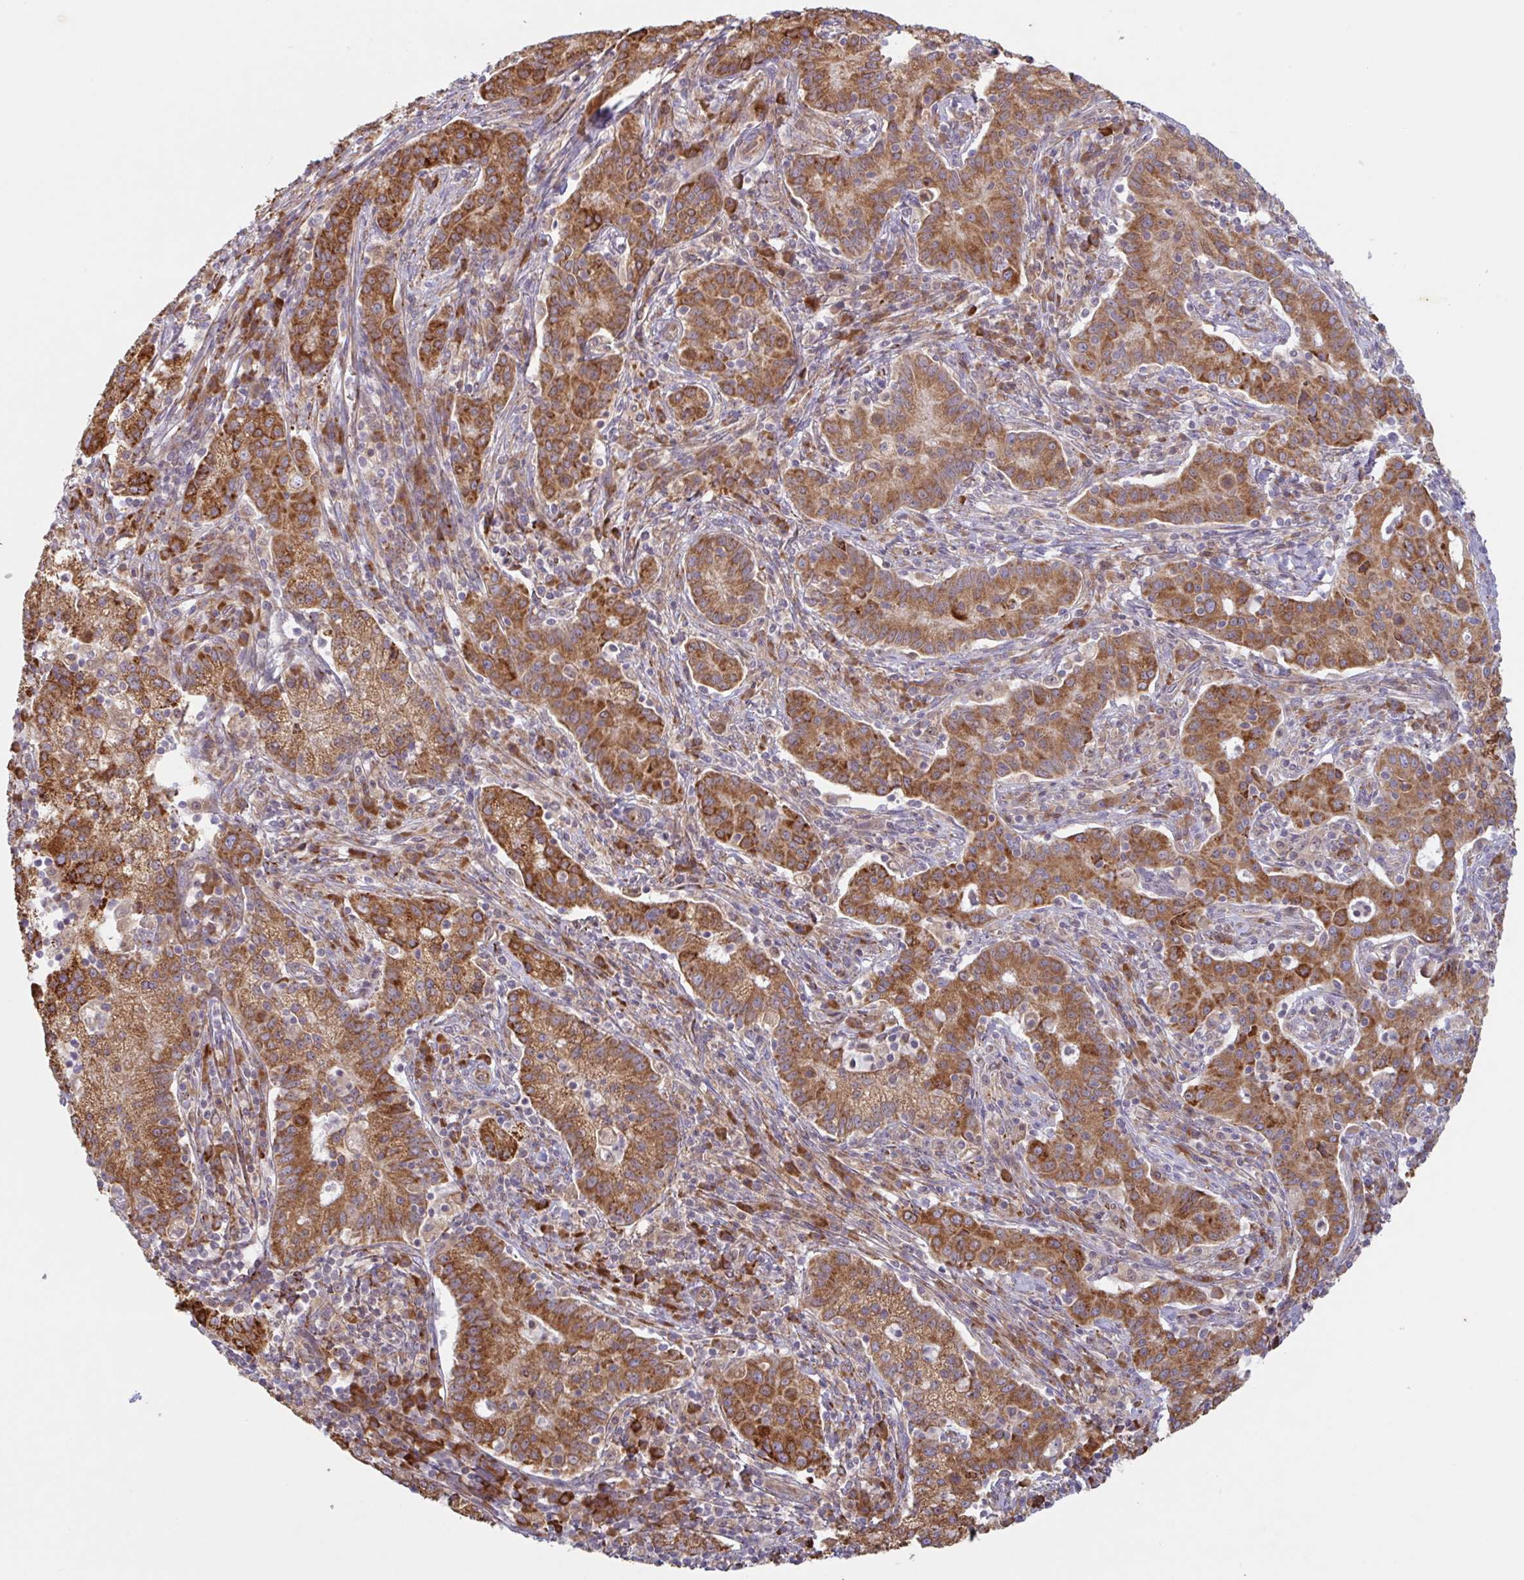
{"staining": {"intensity": "strong", "quantity": ">75%", "location": "cytoplasmic/membranous"}, "tissue": "cervical cancer", "cell_type": "Tumor cells", "image_type": "cancer", "snomed": [{"axis": "morphology", "description": "Normal tissue, NOS"}, {"axis": "morphology", "description": "Adenocarcinoma, NOS"}, {"axis": "topography", "description": "Cervix"}], "caption": "Immunohistochemistry (IHC) (DAB) staining of cervical cancer (adenocarcinoma) demonstrates strong cytoplasmic/membranous protein positivity in approximately >75% of tumor cells.", "gene": "RIT1", "patient": {"sex": "female", "age": 44}}